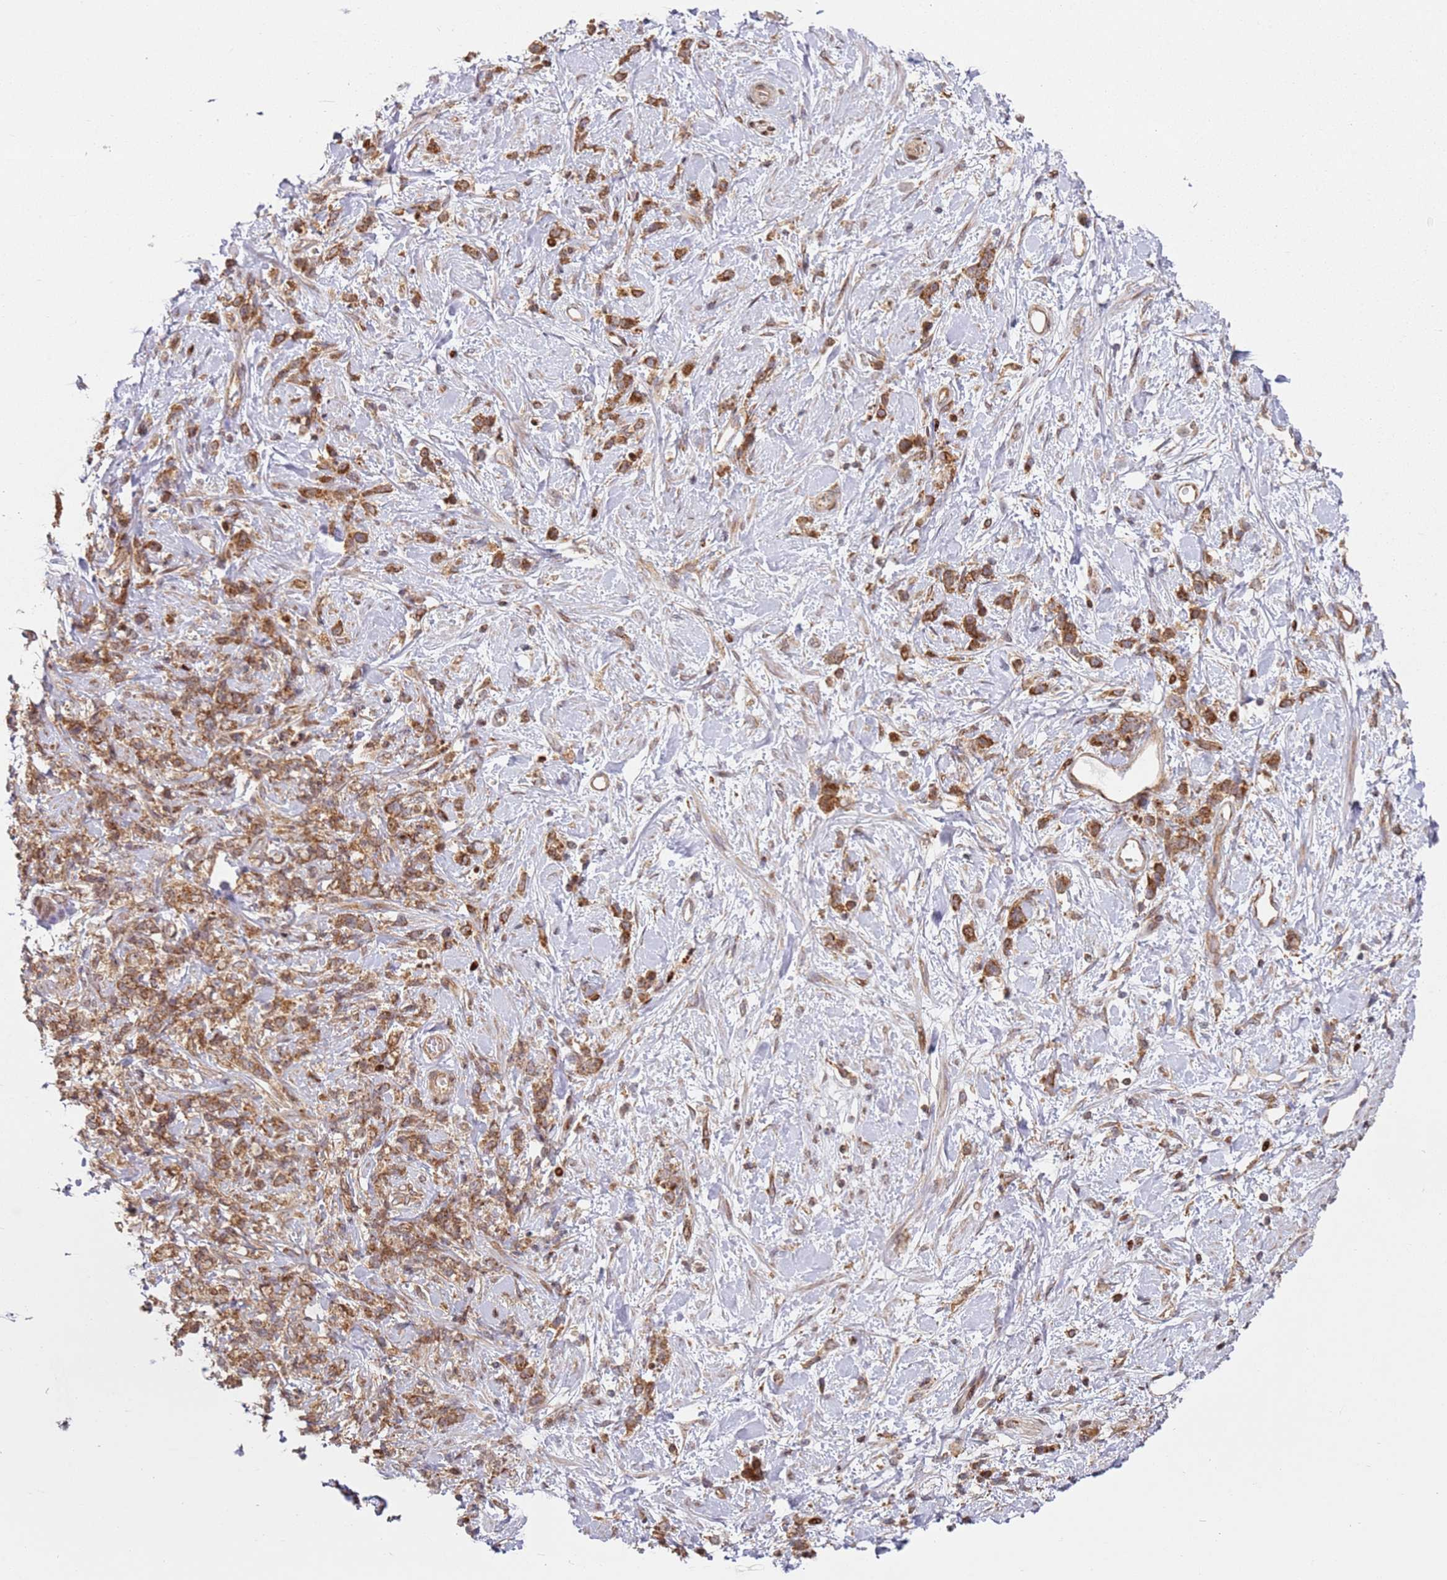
{"staining": {"intensity": "strong", "quantity": ">75%", "location": "cytoplasmic/membranous"}, "tissue": "stomach cancer", "cell_type": "Tumor cells", "image_type": "cancer", "snomed": [{"axis": "morphology", "description": "Adenocarcinoma, NOS"}, {"axis": "topography", "description": "Stomach"}], "caption": "An image of adenocarcinoma (stomach) stained for a protein demonstrates strong cytoplasmic/membranous brown staining in tumor cells.", "gene": "HNRNPLL", "patient": {"sex": "female", "age": 60}}